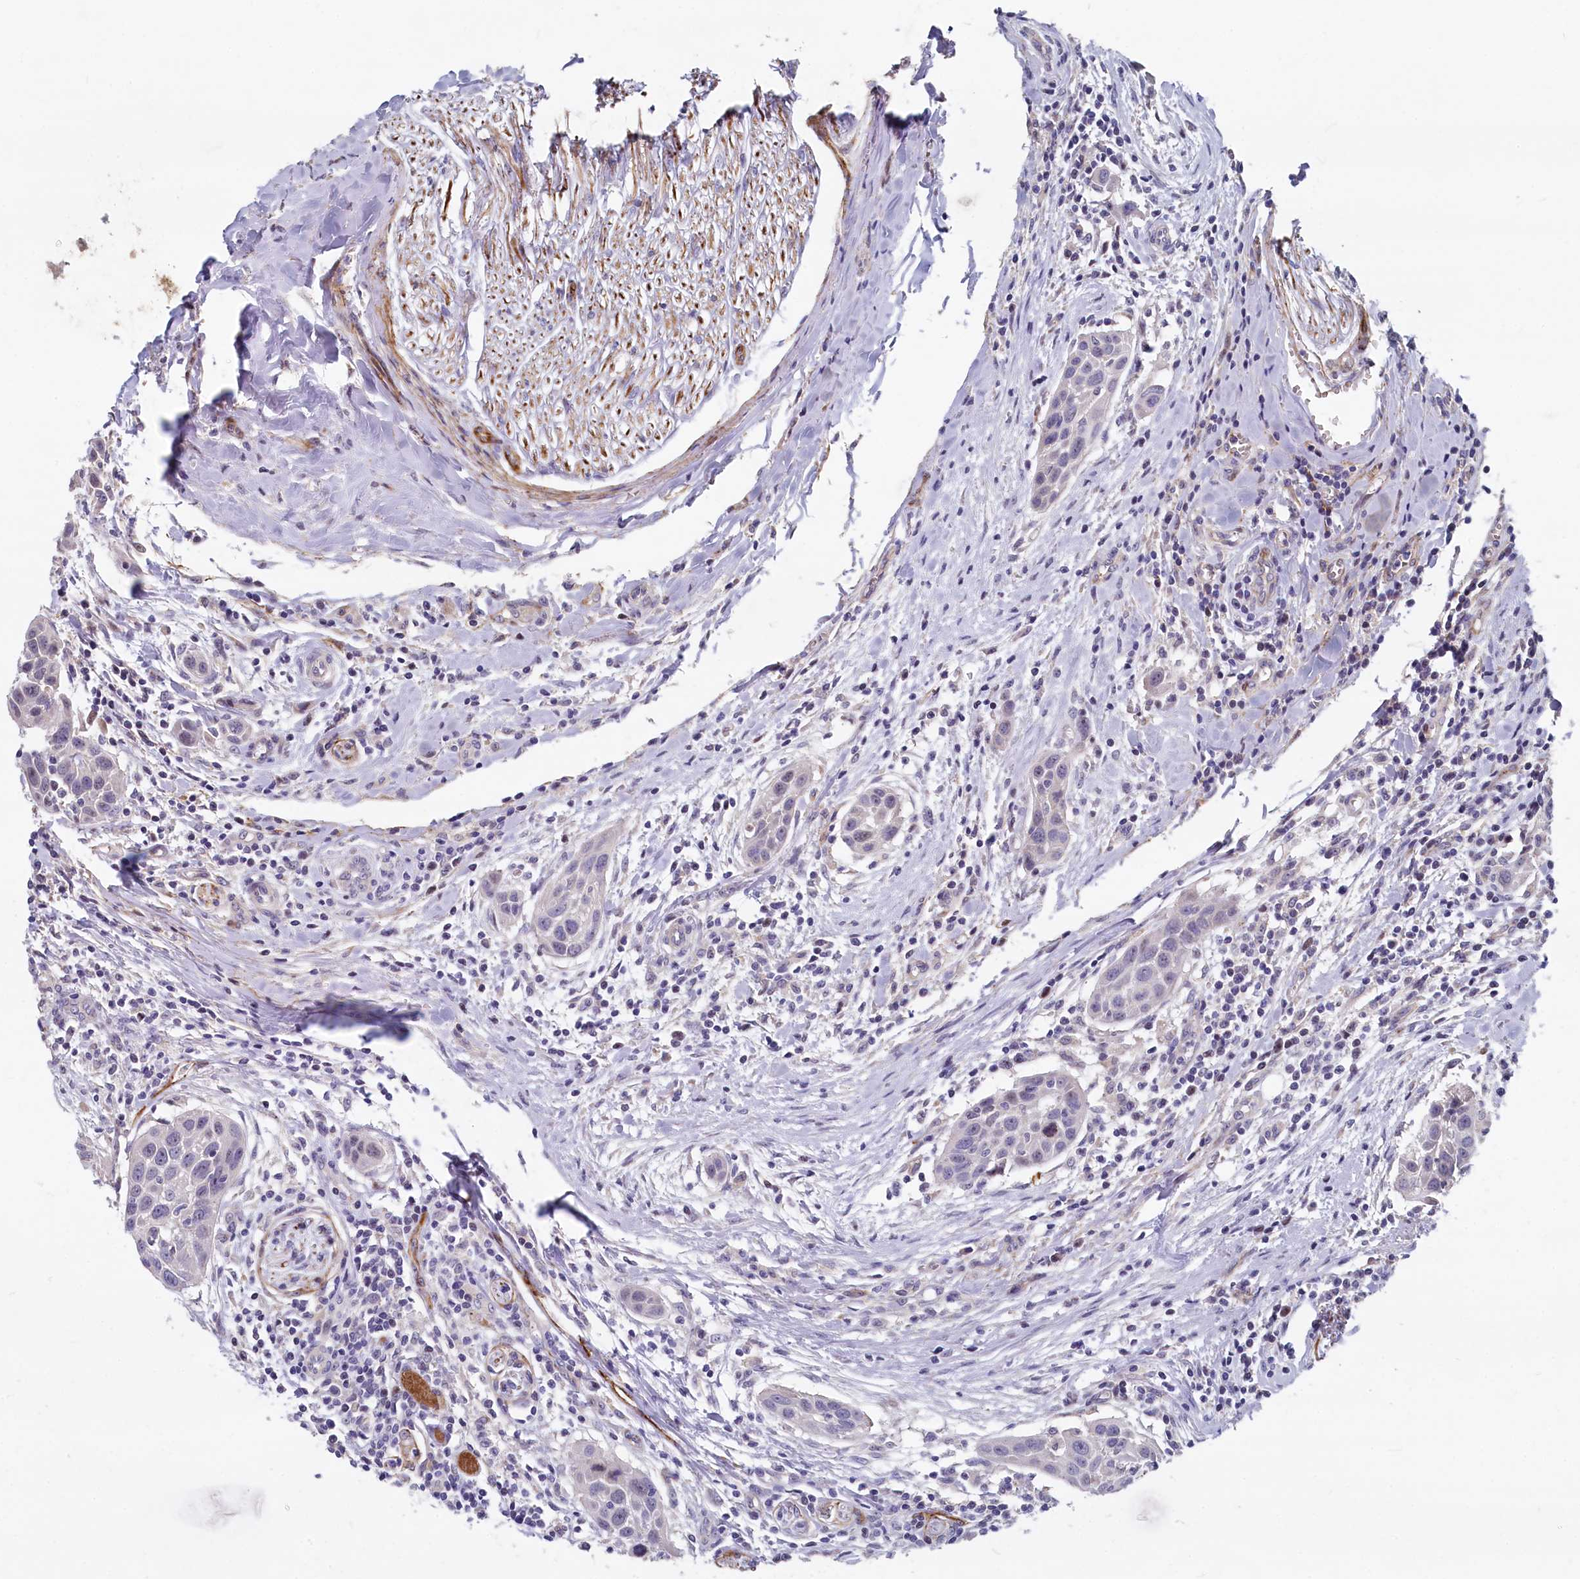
{"staining": {"intensity": "negative", "quantity": "none", "location": "none"}, "tissue": "head and neck cancer", "cell_type": "Tumor cells", "image_type": "cancer", "snomed": [{"axis": "morphology", "description": "Squamous cell carcinoma, NOS"}, {"axis": "topography", "description": "Oral tissue"}, {"axis": "topography", "description": "Head-Neck"}], "caption": "The immunohistochemistry (IHC) micrograph has no significant expression in tumor cells of head and neck cancer (squamous cell carcinoma) tissue.", "gene": "ASXL3", "patient": {"sex": "female", "age": 50}}